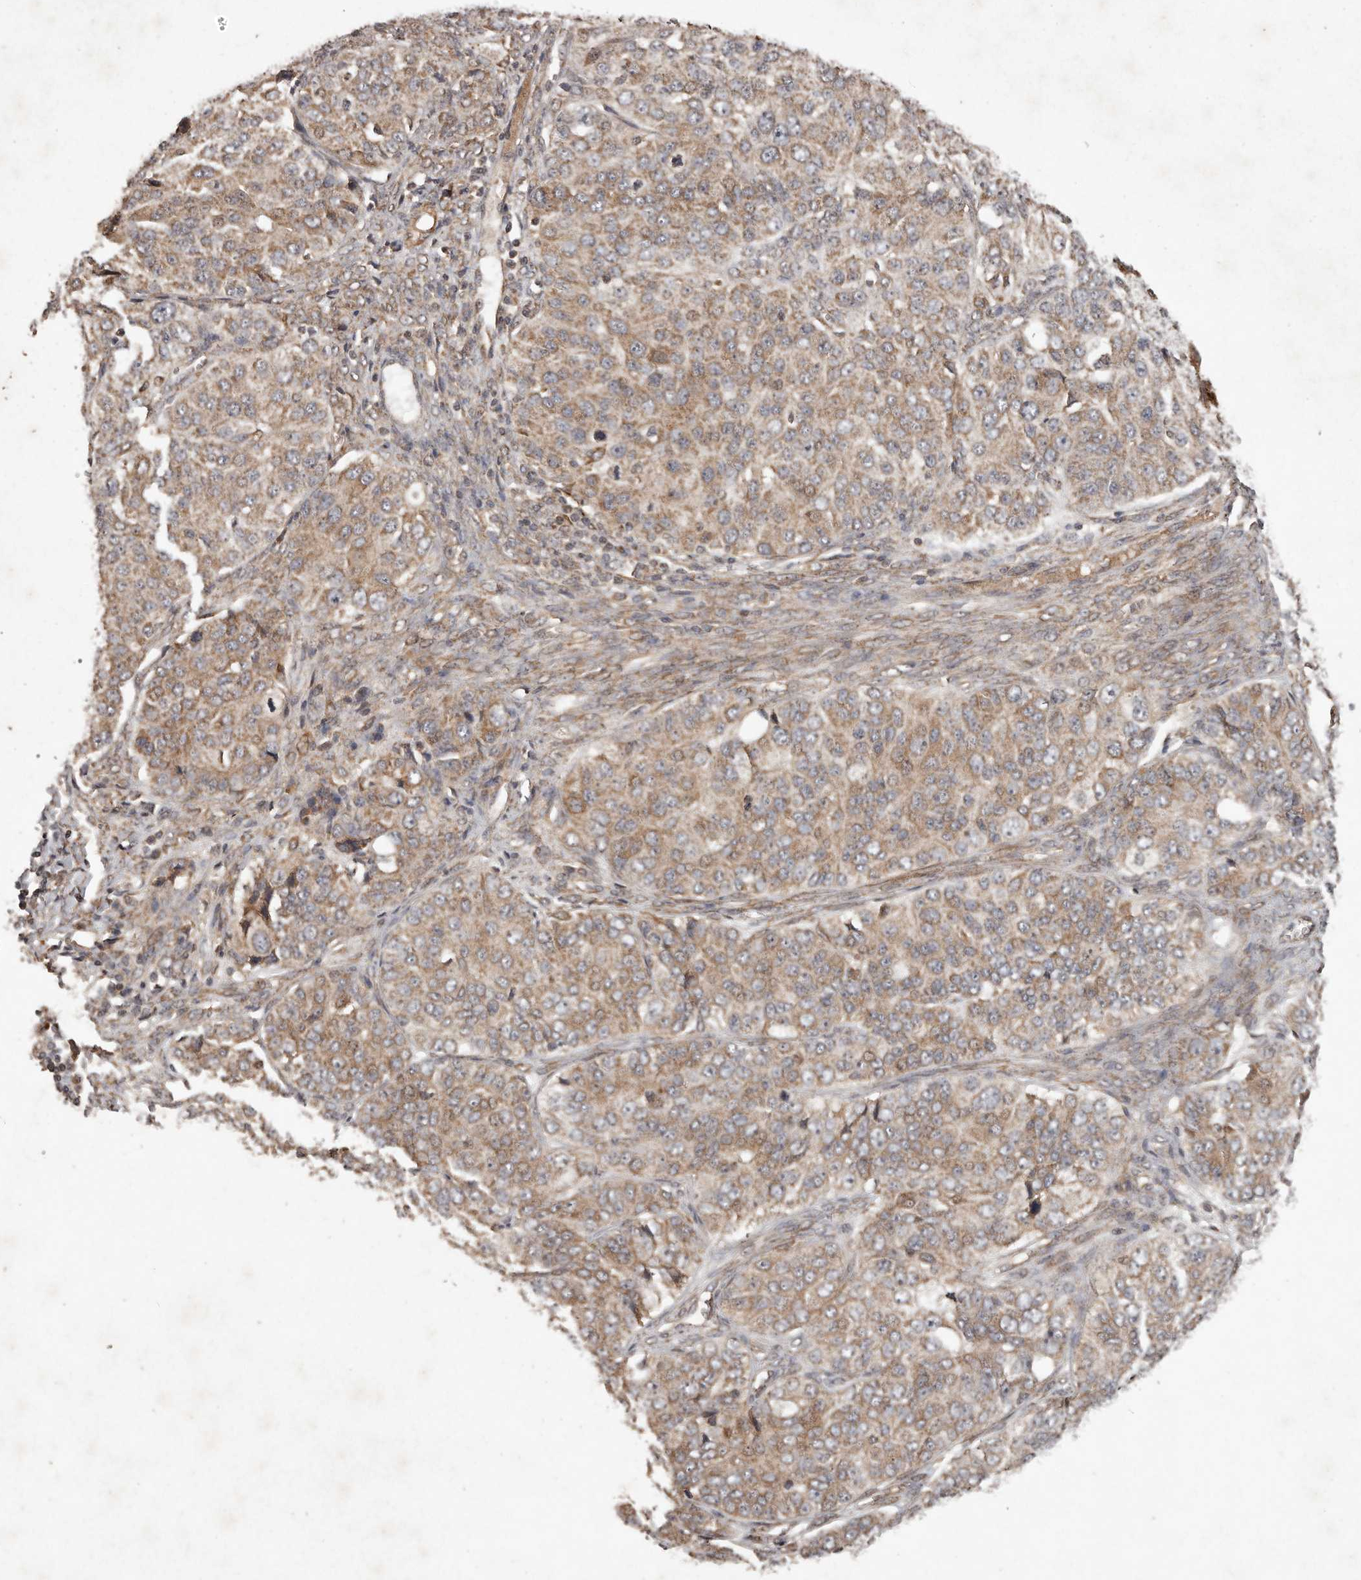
{"staining": {"intensity": "moderate", "quantity": ">75%", "location": "cytoplasmic/membranous"}, "tissue": "ovarian cancer", "cell_type": "Tumor cells", "image_type": "cancer", "snomed": [{"axis": "morphology", "description": "Carcinoma, endometroid"}, {"axis": "topography", "description": "Ovary"}], "caption": "Immunohistochemical staining of human ovarian cancer displays moderate cytoplasmic/membranous protein positivity in about >75% of tumor cells.", "gene": "PLOD2", "patient": {"sex": "female", "age": 51}}